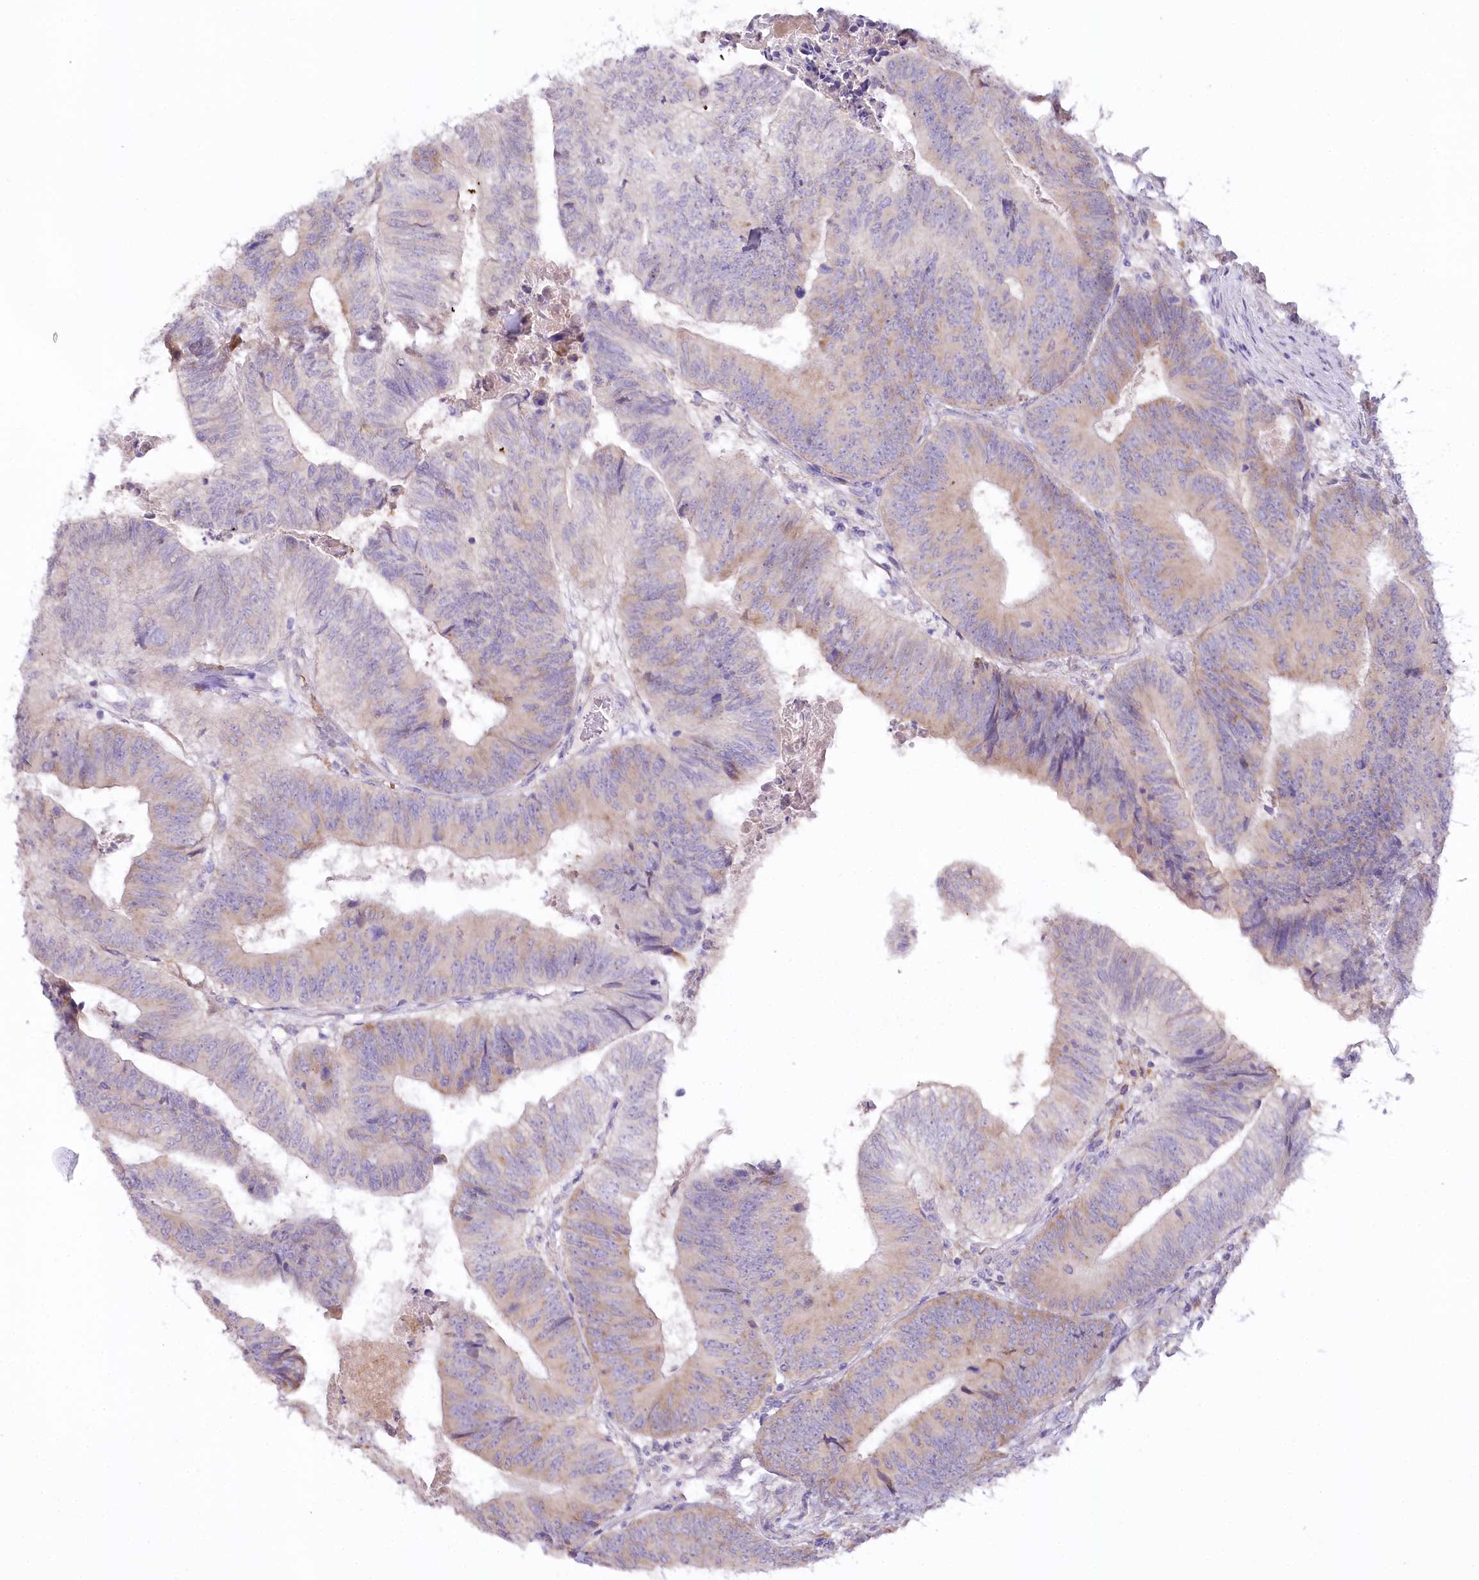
{"staining": {"intensity": "weak", "quantity": "25%-75%", "location": "cytoplasmic/membranous"}, "tissue": "colorectal cancer", "cell_type": "Tumor cells", "image_type": "cancer", "snomed": [{"axis": "morphology", "description": "Adenocarcinoma, NOS"}, {"axis": "topography", "description": "Colon"}], "caption": "Colorectal cancer (adenocarcinoma) tissue demonstrates weak cytoplasmic/membranous positivity in about 25%-75% of tumor cells", "gene": "MYOZ1", "patient": {"sex": "female", "age": 67}}